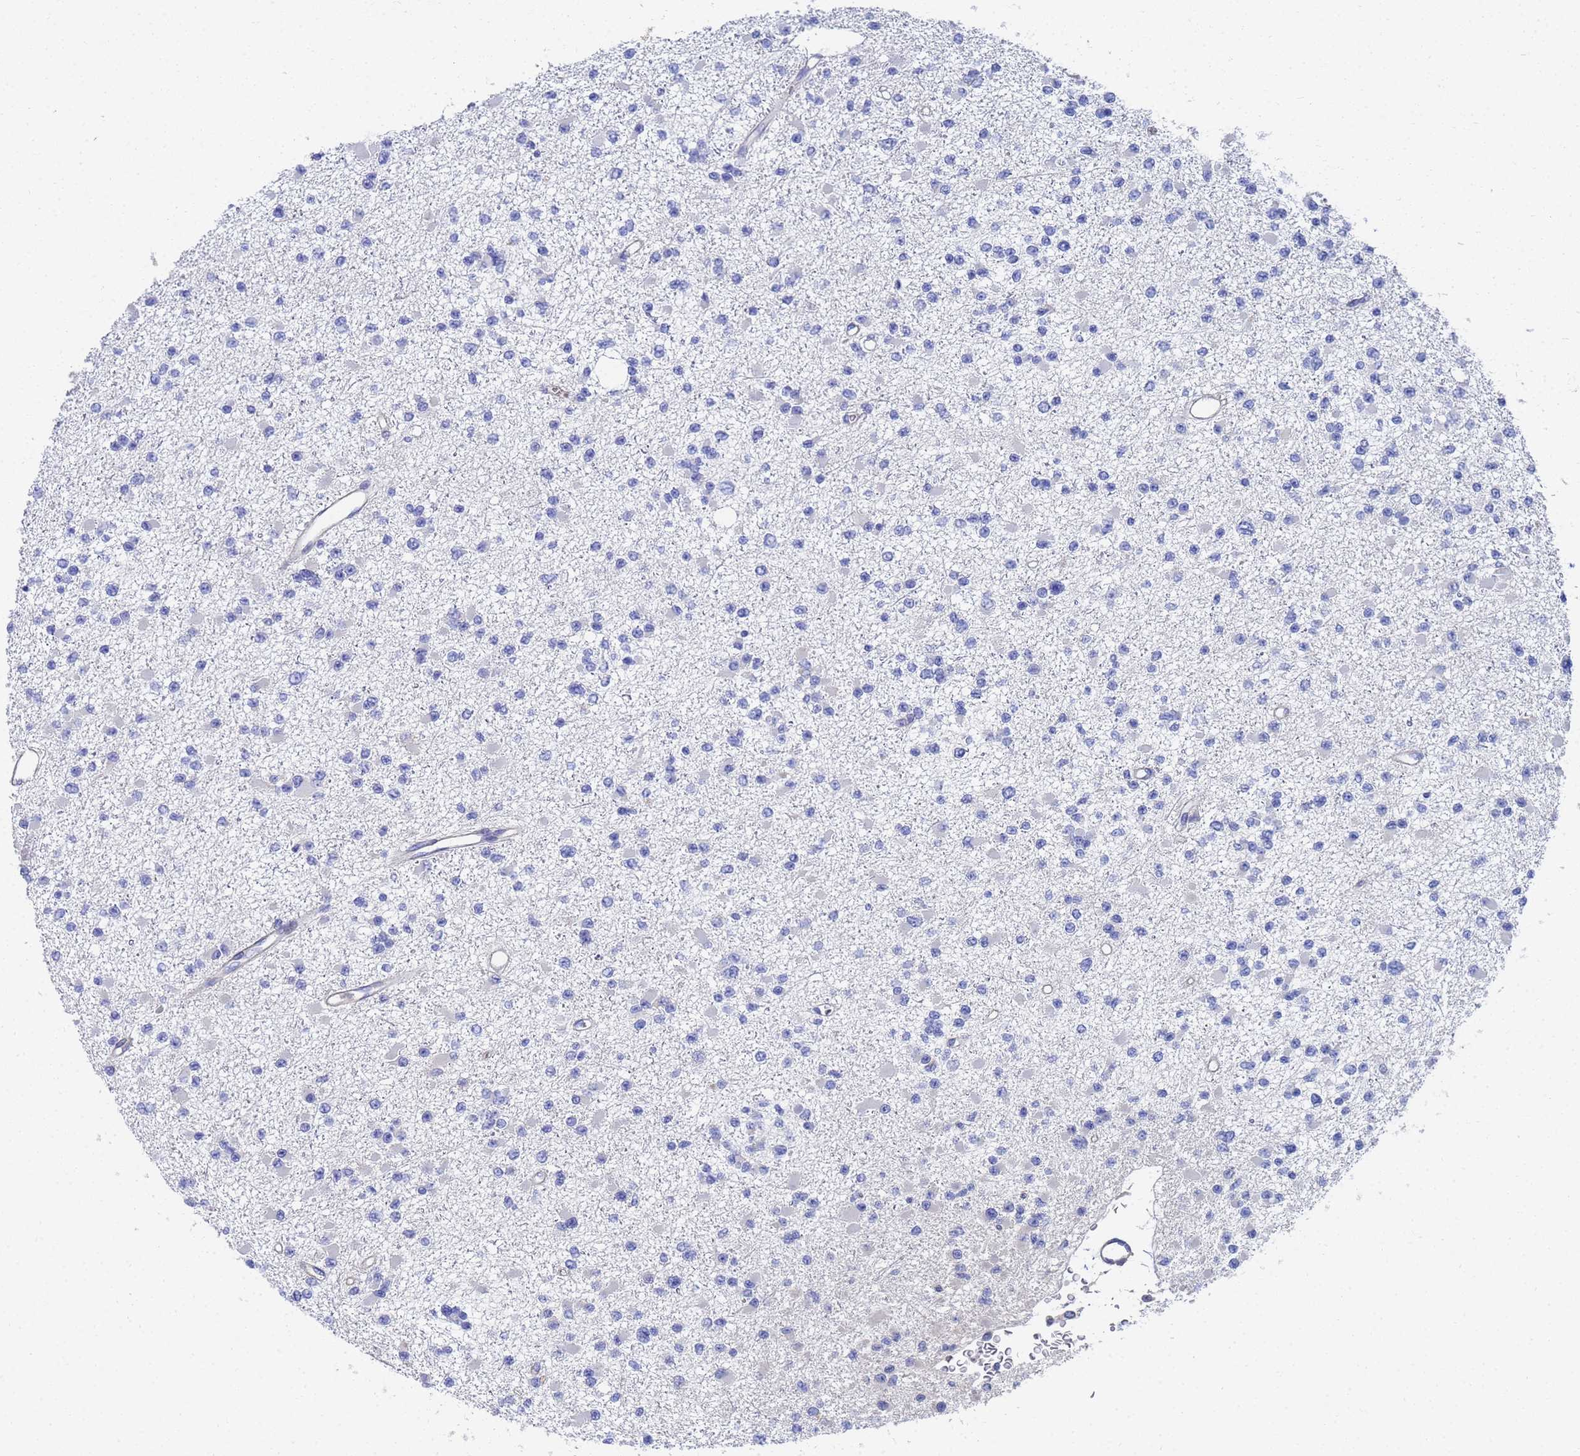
{"staining": {"intensity": "negative", "quantity": "none", "location": "none"}, "tissue": "glioma", "cell_type": "Tumor cells", "image_type": "cancer", "snomed": [{"axis": "morphology", "description": "Glioma, malignant, Low grade"}, {"axis": "topography", "description": "Brain"}], "caption": "Glioma was stained to show a protein in brown. There is no significant staining in tumor cells.", "gene": "LBX2", "patient": {"sex": "female", "age": 22}}